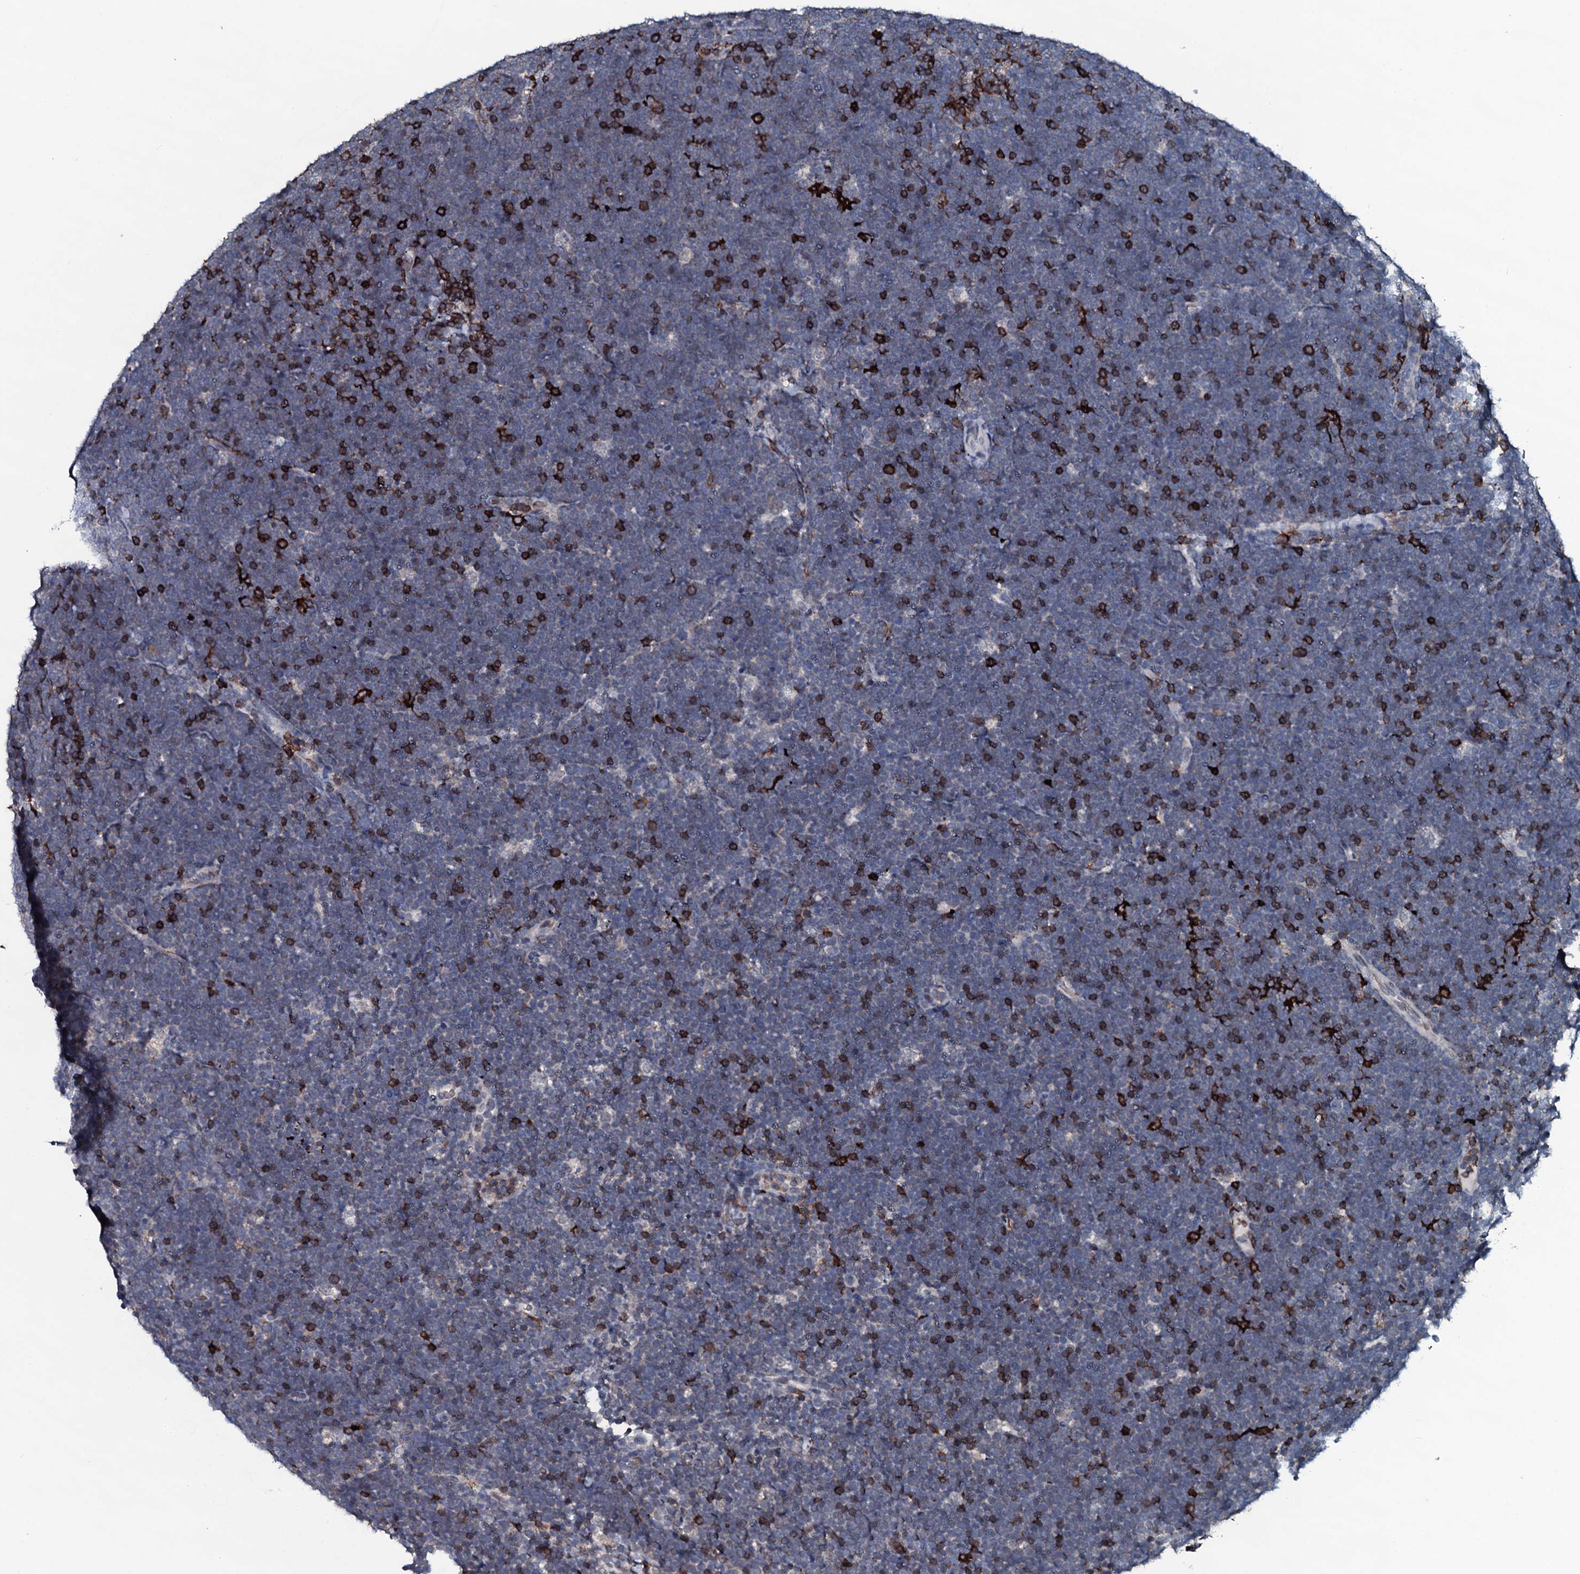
{"staining": {"intensity": "strong", "quantity": "<25%", "location": "cytoplasmic/membranous"}, "tissue": "lymphoma", "cell_type": "Tumor cells", "image_type": "cancer", "snomed": [{"axis": "morphology", "description": "Malignant lymphoma, non-Hodgkin's type, High grade"}, {"axis": "topography", "description": "Lymph node"}], "caption": "Immunohistochemical staining of lymphoma displays strong cytoplasmic/membranous protein staining in about <25% of tumor cells.", "gene": "OGFOD2", "patient": {"sex": "male", "age": 13}}